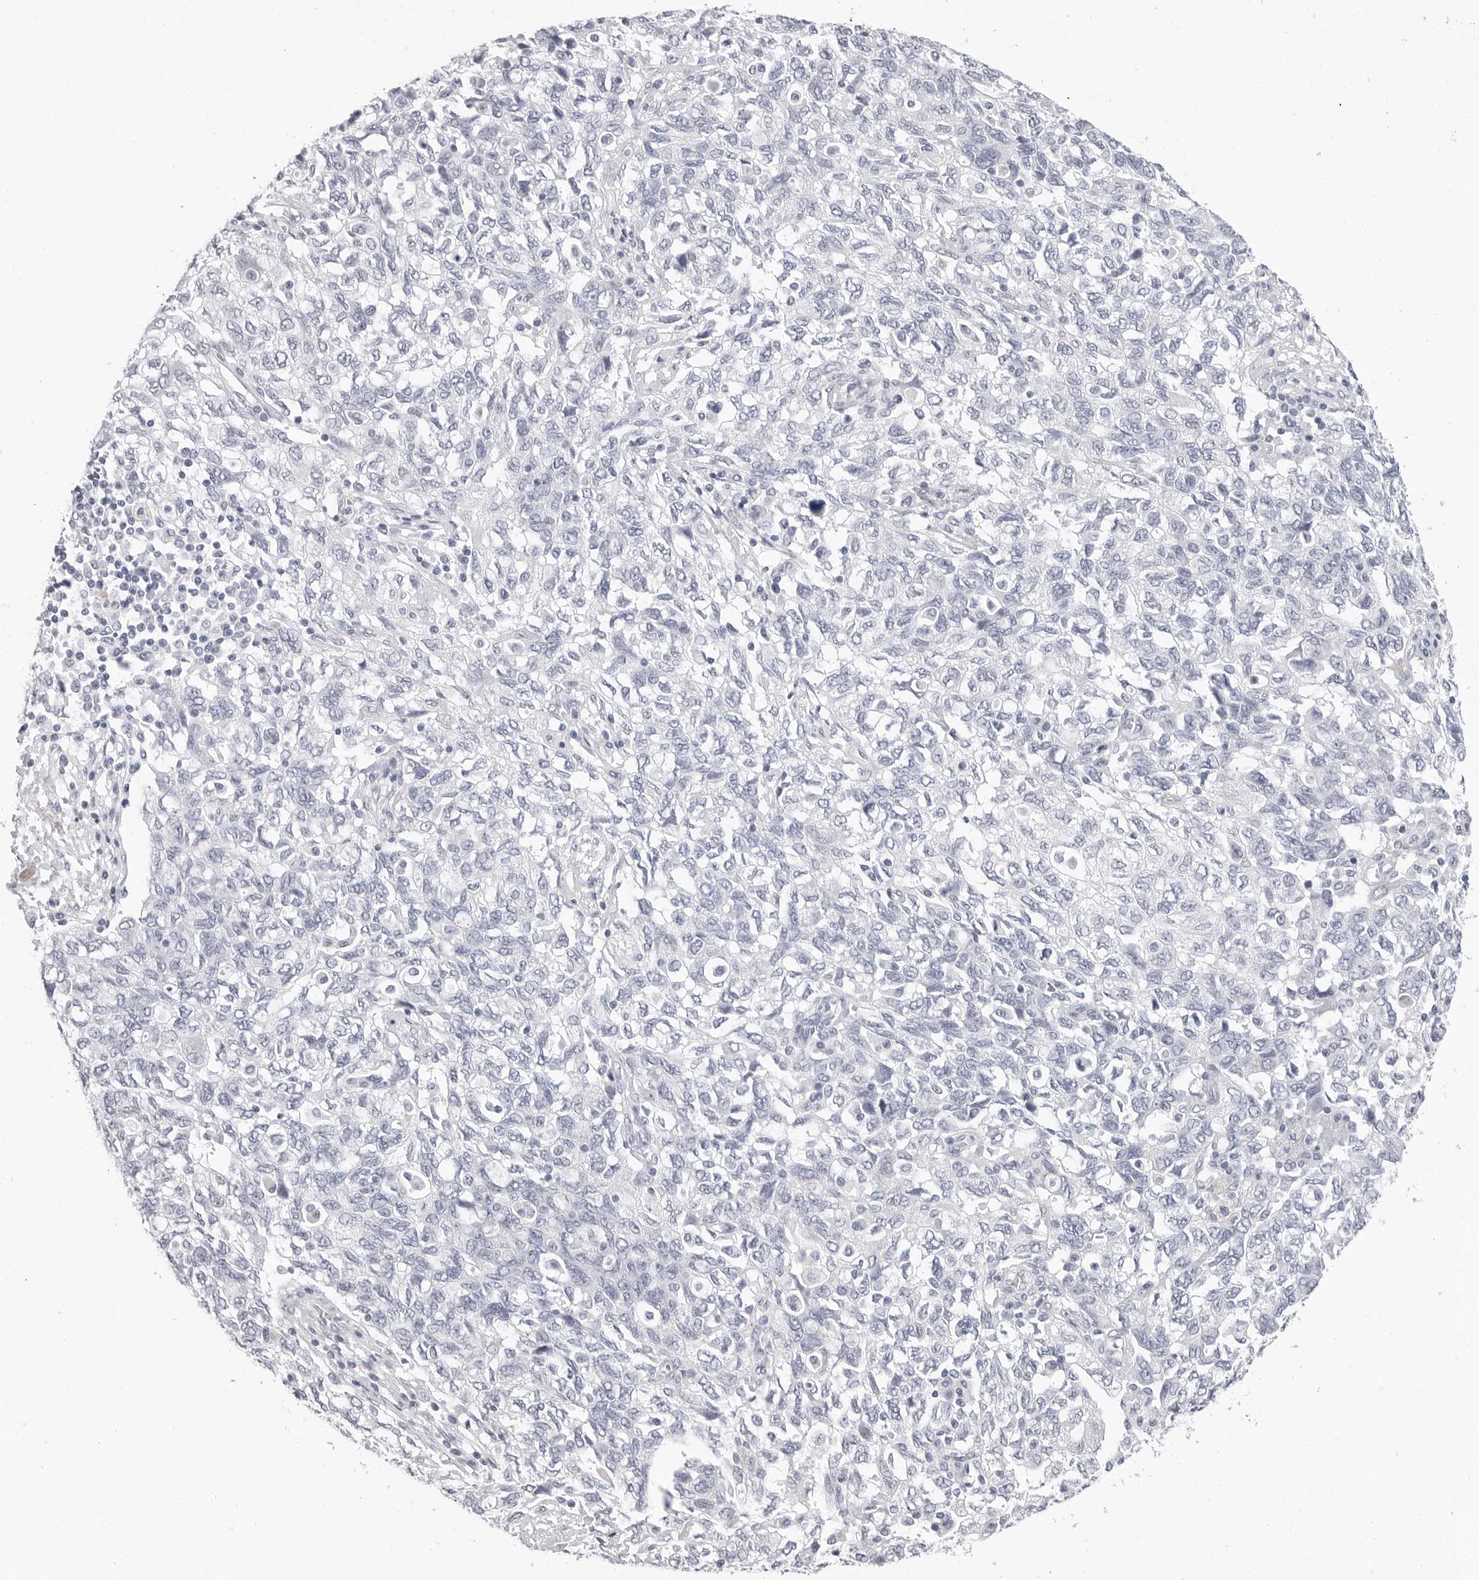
{"staining": {"intensity": "negative", "quantity": "none", "location": "none"}, "tissue": "ovarian cancer", "cell_type": "Tumor cells", "image_type": "cancer", "snomed": [{"axis": "morphology", "description": "Carcinoma, NOS"}, {"axis": "morphology", "description": "Cystadenocarcinoma, serous, NOS"}, {"axis": "topography", "description": "Ovary"}], "caption": "Tumor cells show no significant protein staining in carcinoma (ovarian).", "gene": "ERICH3", "patient": {"sex": "female", "age": 69}}